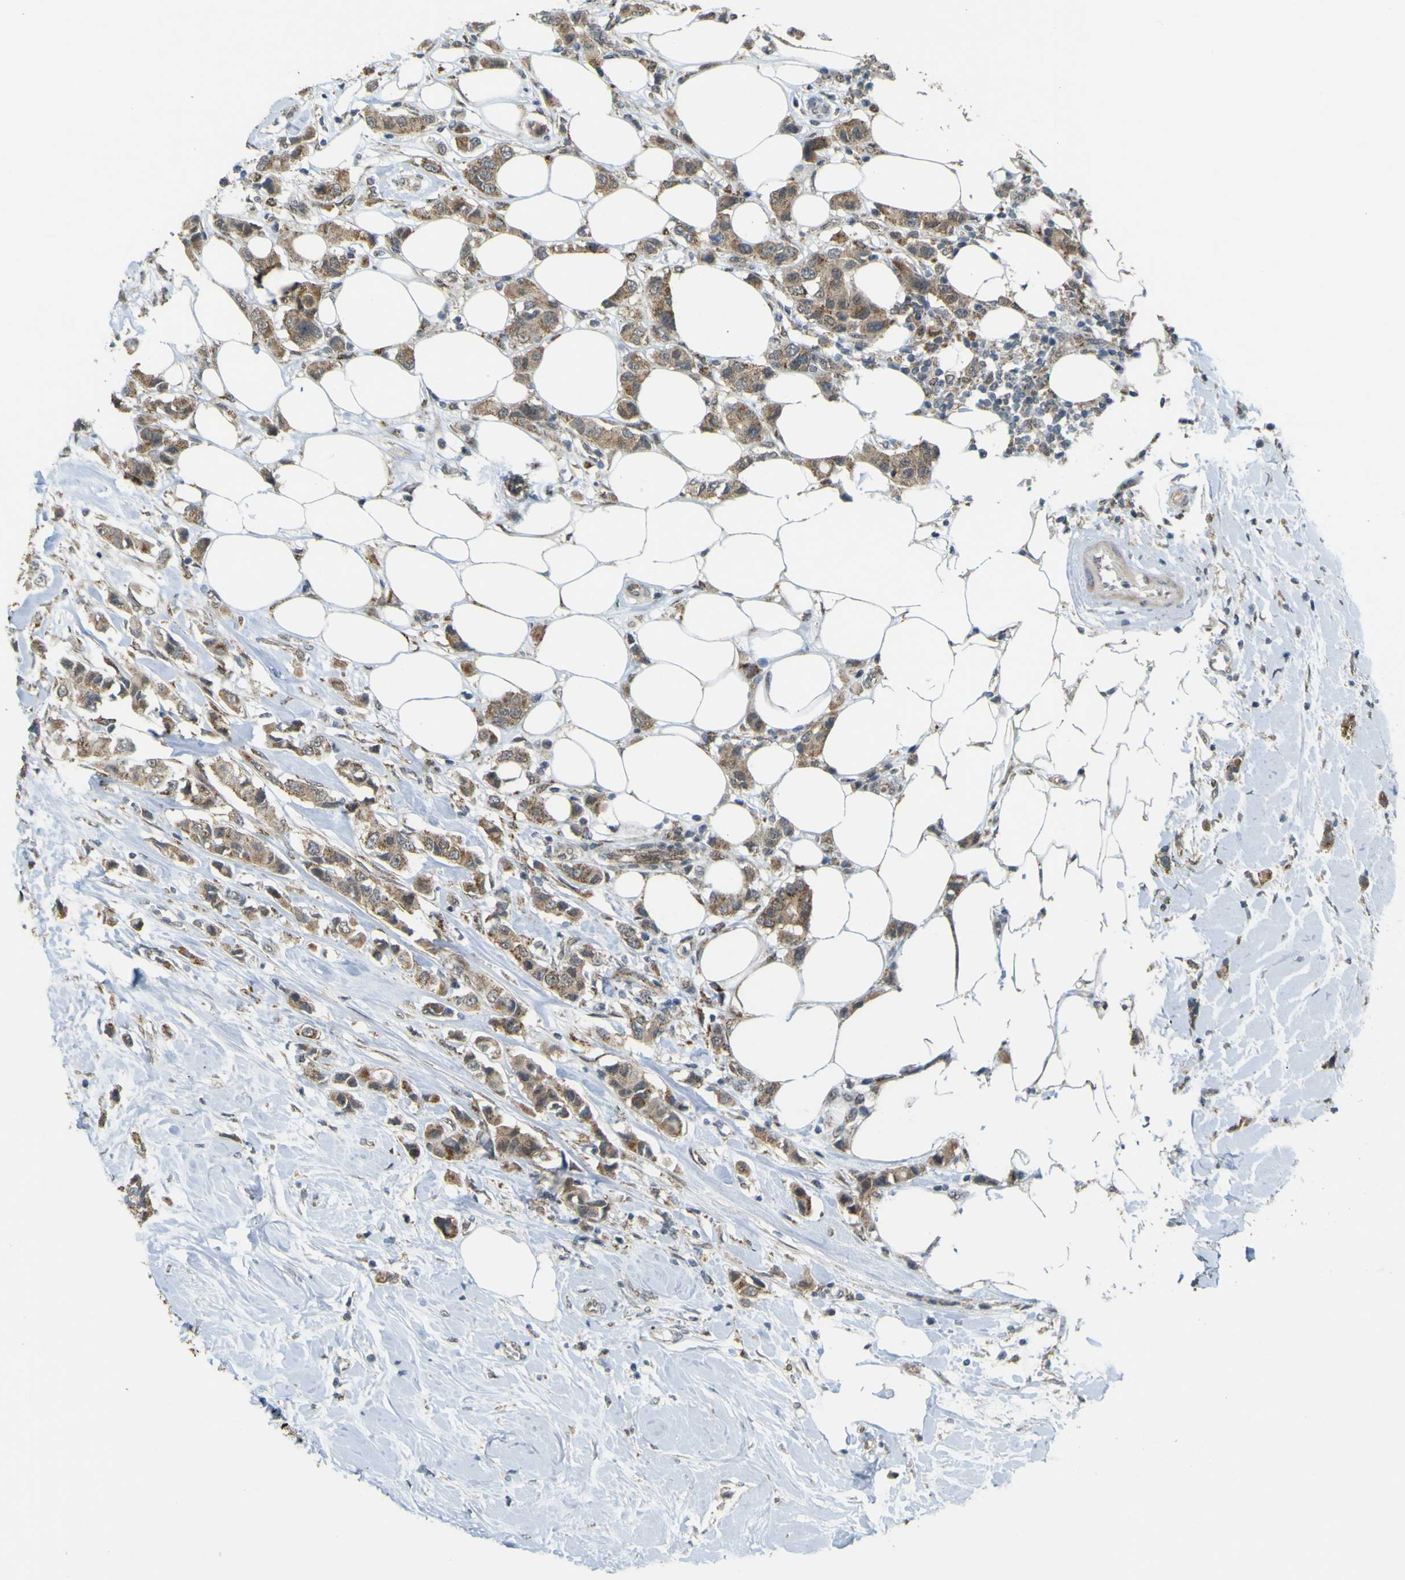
{"staining": {"intensity": "moderate", "quantity": ">75%", "location": "cytoplasmic/membranous"}, "tissue": "breast cancer", "cell_type": "Tumor cells", "image_type": "cancer", "snomed": [{"axis": "morphology", "description": "Normal tissue, NOS"}, {"axis": "morphology", "description": "Duct carcinoma"}, {"axis": "topography", "description": "Breast"}], "caption": "The image demonstrates staining of breast invasive ductal carcinoma, revealing moderate cytoplasmic/membranous protein positivity (brown color) within tumor cells. (DAB (3,3'-diaminobenzidine) IHC, brown staining for protein, blue staining for nuclei).", "gene": "ACBD5", "patient": {"sex": "female", "age": 50}}